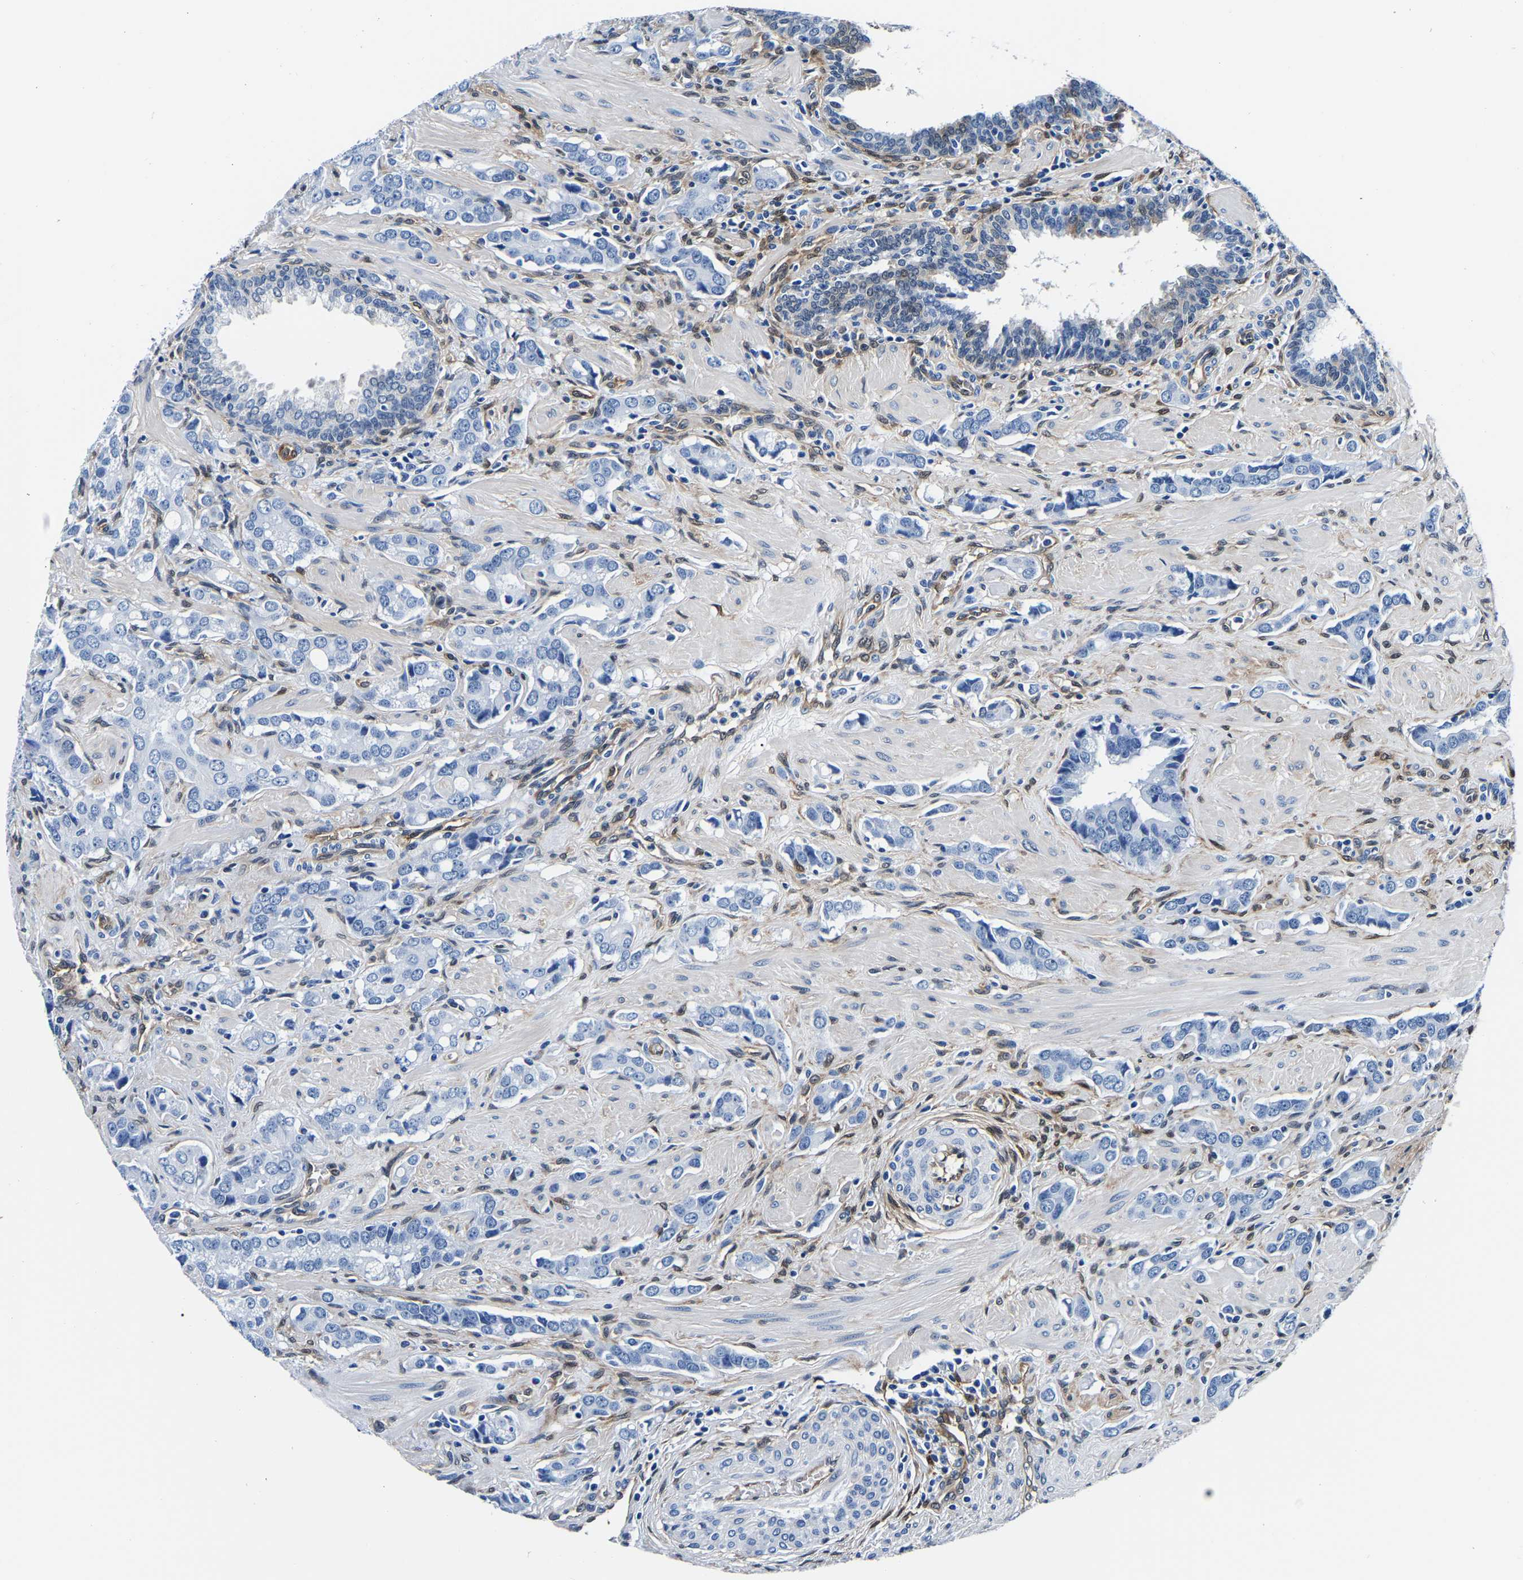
{"staining": {"intensity": "negative", "quantity": "none", "location": "none"}, "tissue": "prostate cancer", "cell_type": "Tumor cells", "image_type": "cancer", "snomed": [{"axis": "morphology", "description": "Adenocarcinoma, High grade"}, {"axis": "topography", "description": "Prostate"}], "caption": "This is a micrograph of immunohistochemistry (IHC) staining of prostate cancer (high-grade adenocarcinoma), which shows no expression in tumor cells.", "gene": "S100A13", "patient": {"sex": "male", "age": 52}}